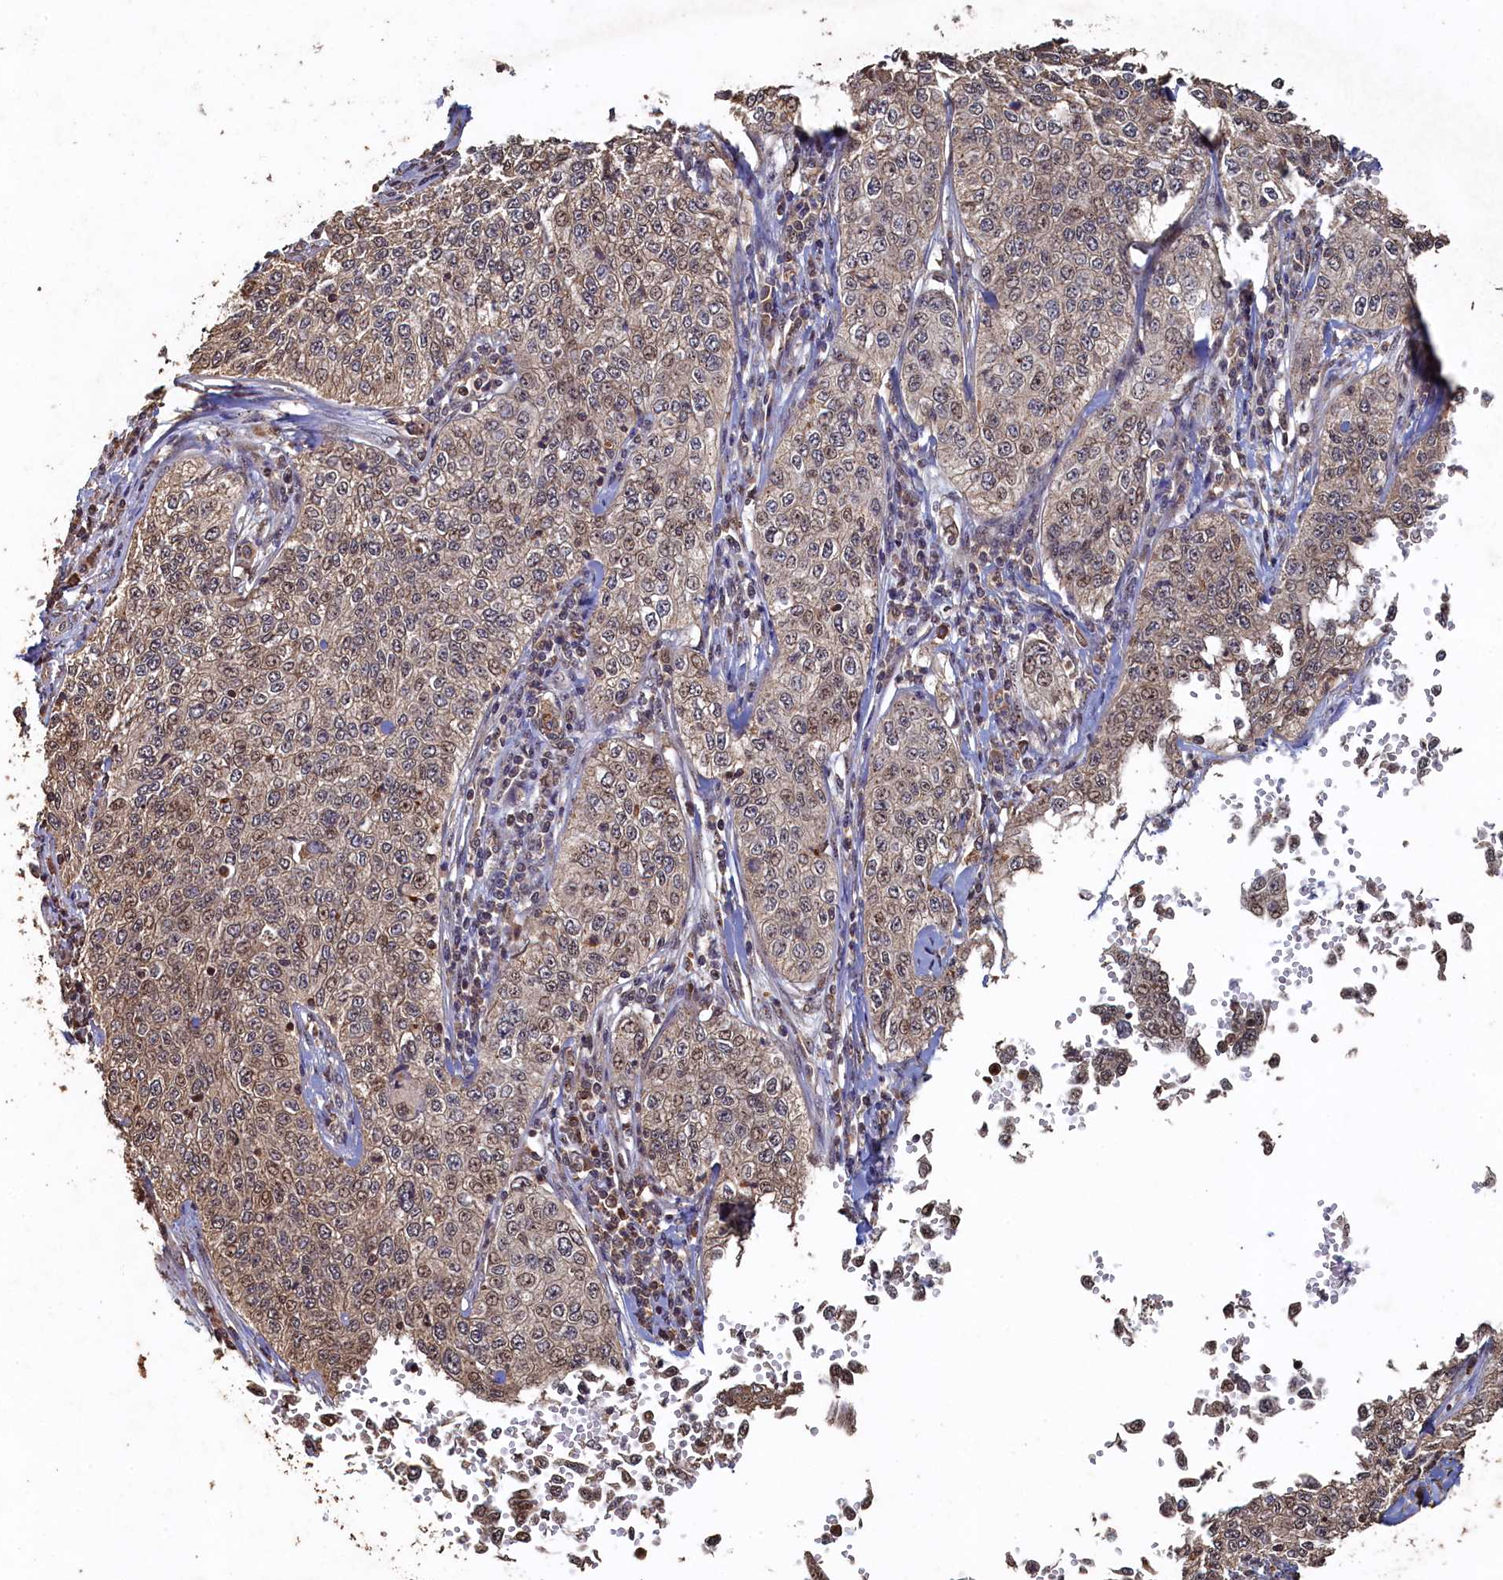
{"staining": {"intensity": "weak", "quantity": "<25%", "location": "cytoplasmic/membranous,nuclear"}, "tissue": "cervical cancer", "cell_type": "Tumor cells", "image_type": "cancer", "snomed": [{"axis": "morphology", "description": "Squamous cell carcinoma, NOS"}, {"axis": "topography", "description": "Cervix"}], "caption": "There is no significant positivity in tumor cells of cervical cancer (squamous cell carcinoma). Brightfield microscopy of IHC stained with DAB (brown) and hematoxylin (blue), captured at high magnification.", "gene": "PIGN", "patient": {"sex": "female", "age": 35}}